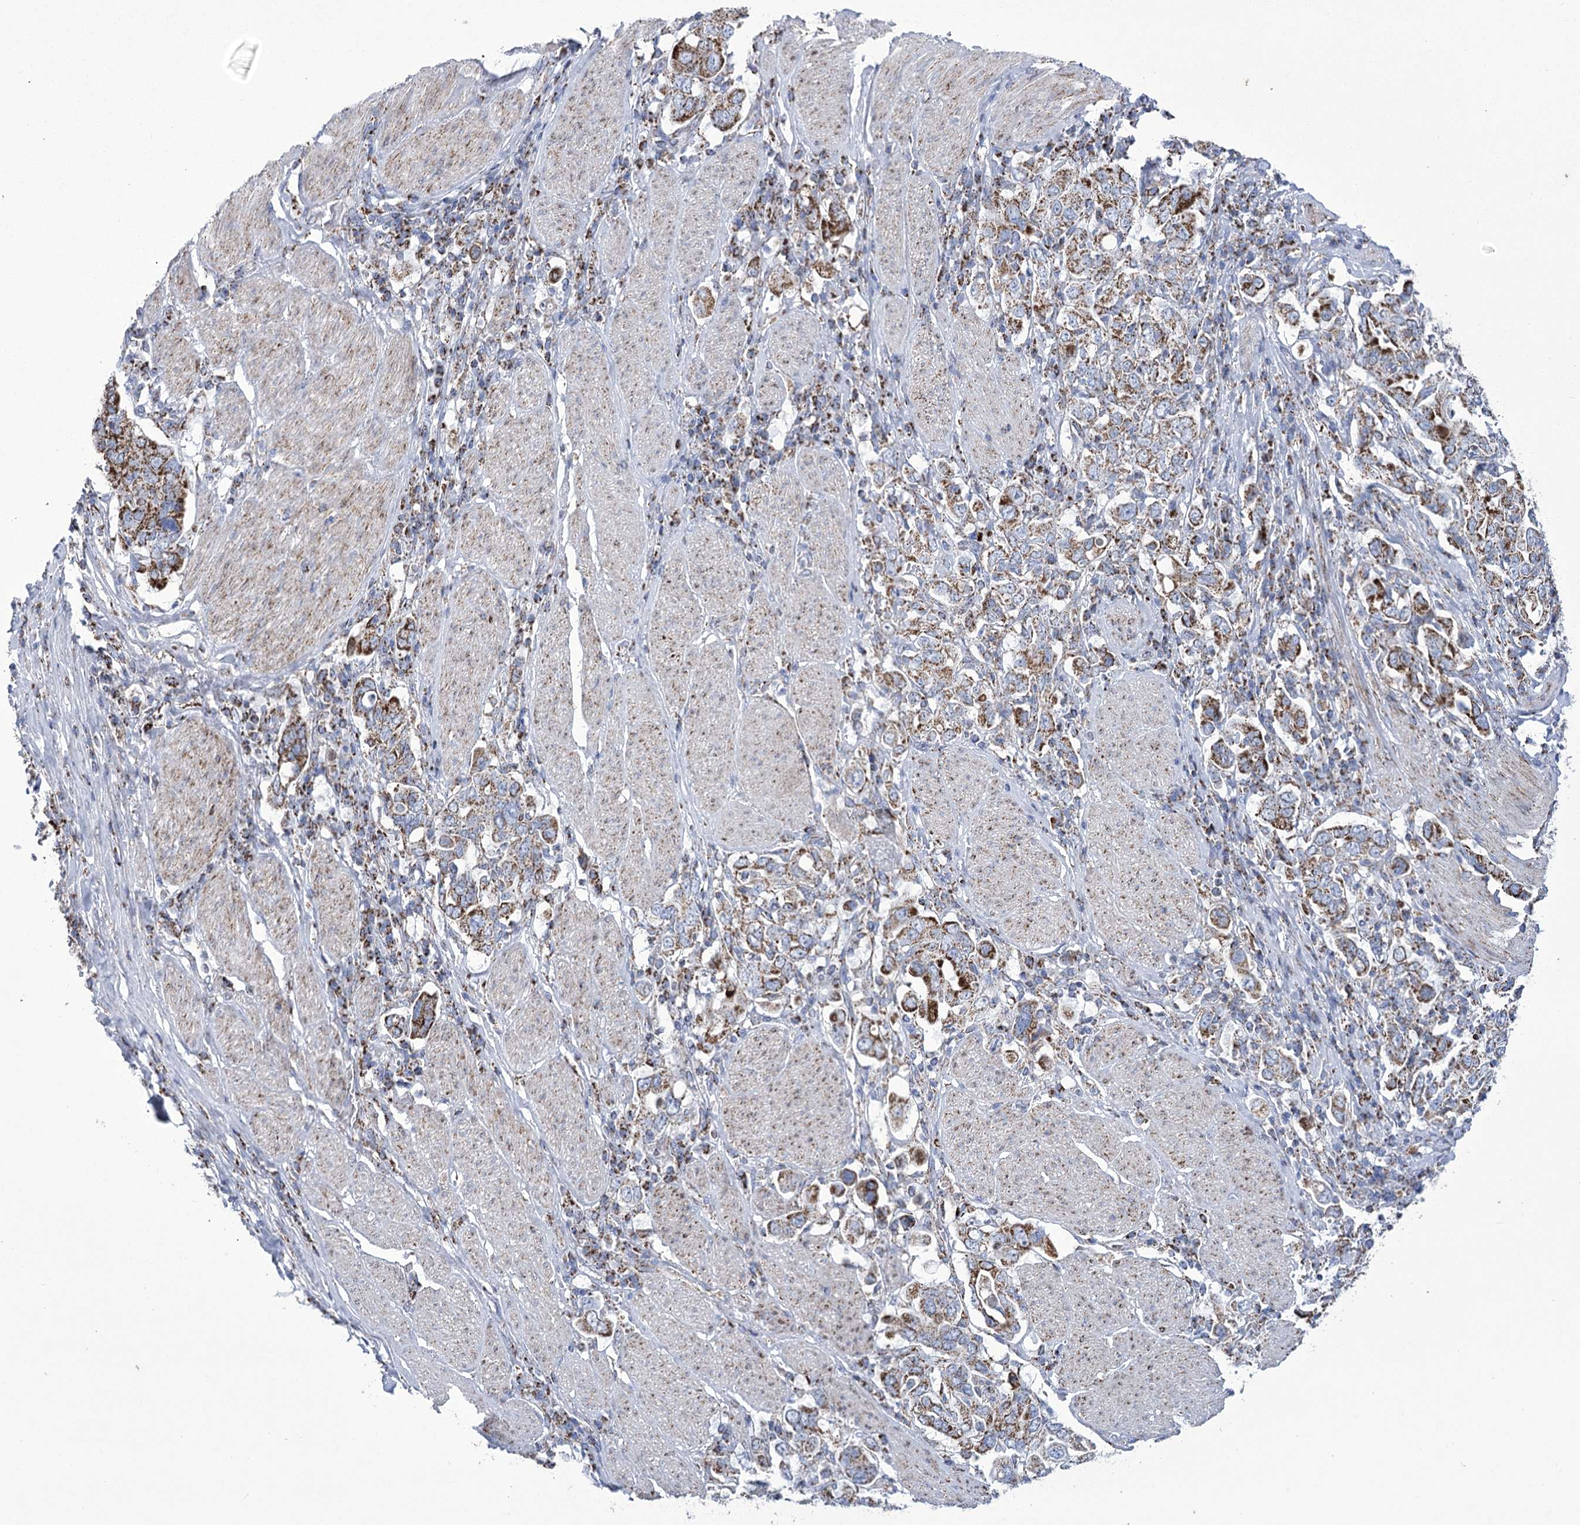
{"staining": {"intensity": "strong", "quantity": ">75%", "location": "cytoplasmic/membranous"}, "tissue": "stomach cancer", "cell_type": "Tumor cells", "image_type": "cancer", "snomed": [{"axis": "morphology", "description": "Adenocarcinoma, NOS"}, {"axis": "topography", "description": "Stomach, upper"}], "caption": "The histopathology image exhibits immunohistochemical staining of stomach adenocarcinoma. There is strong cytoplasmic/membranous staining is present in about >75% of tumor cells.", "gene": "PDHB", "patient": {"sex": "male", "age": 62}}